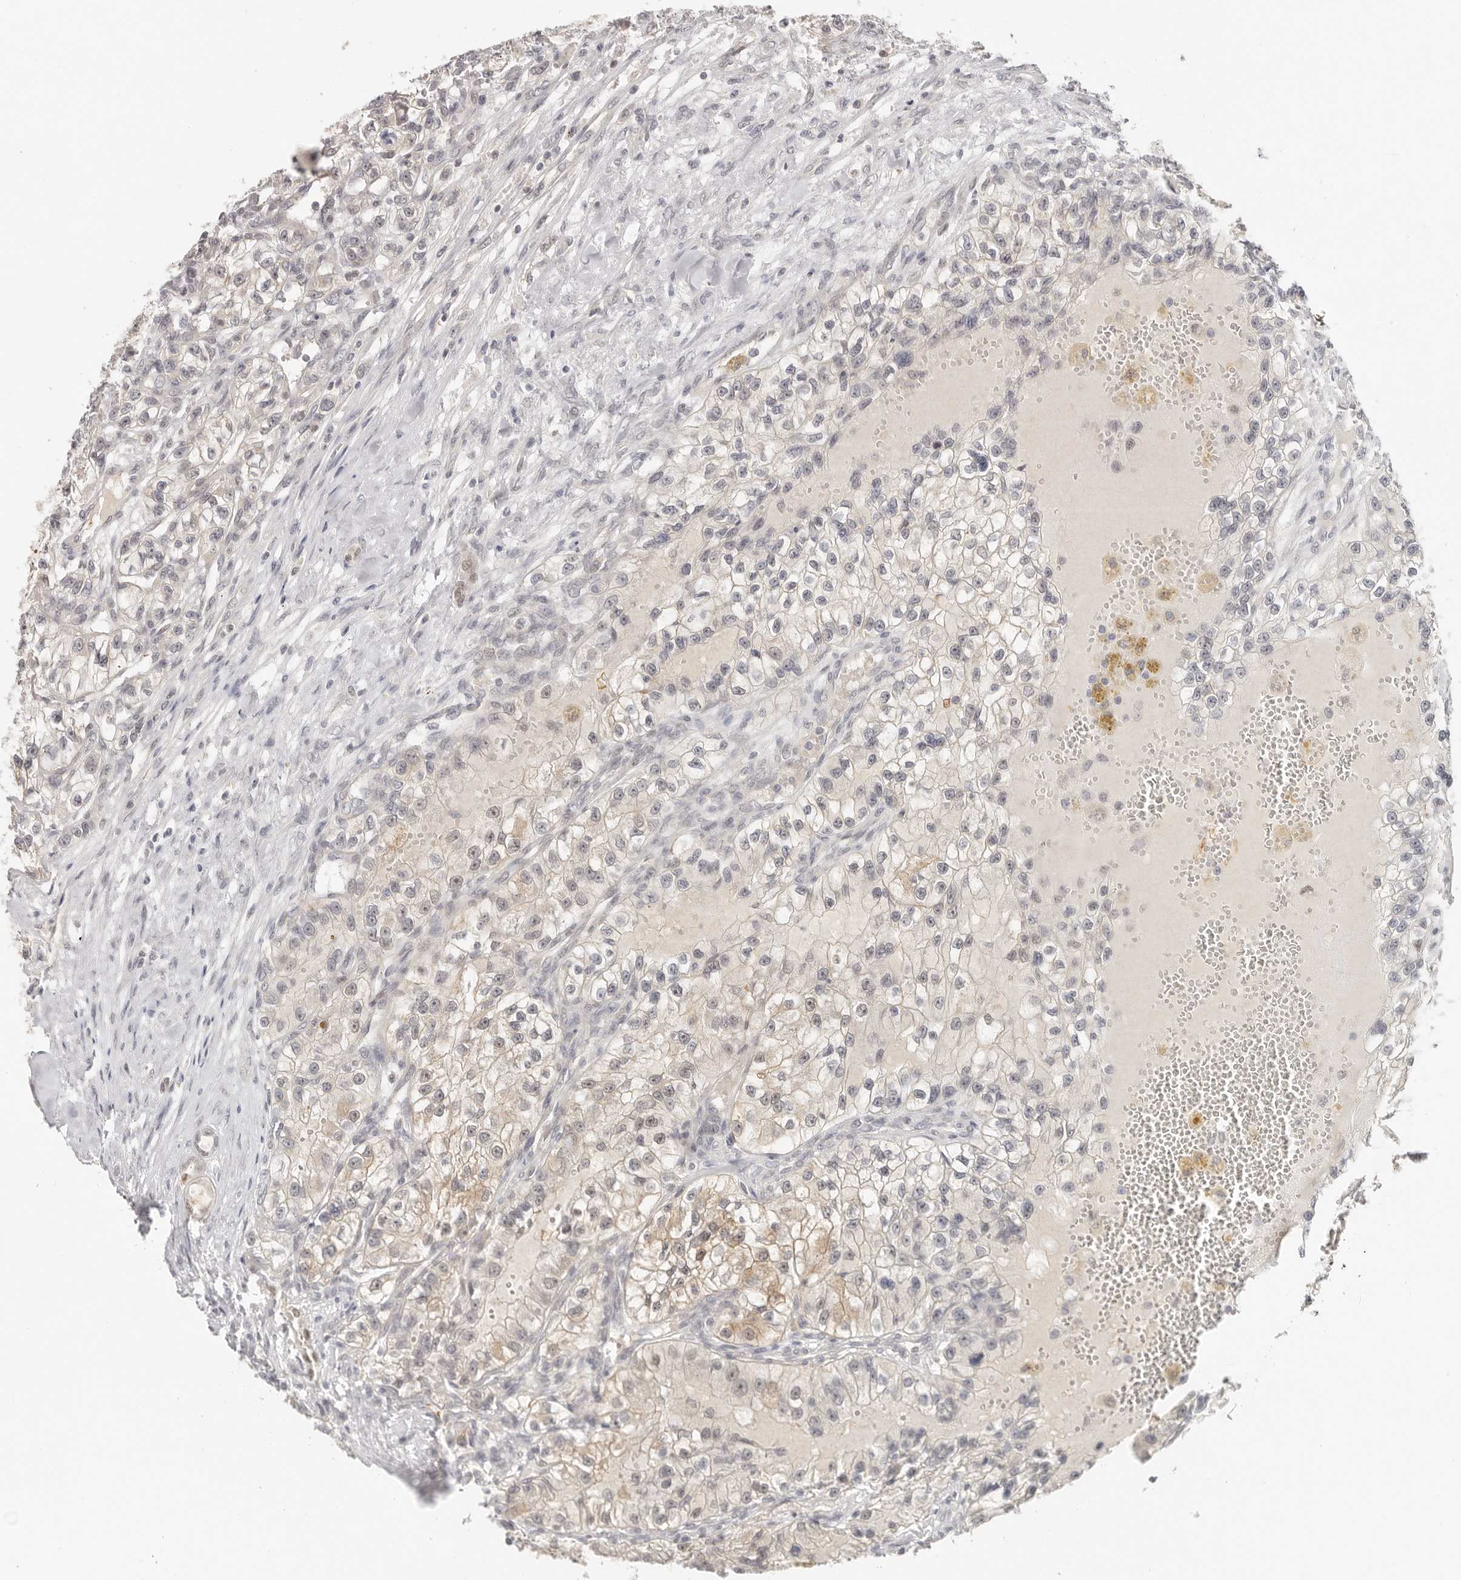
{"staining": {"intensity": "weak", "quantity": "<25%", "location": "cytoplasmic/membranous,nuclear"}, "tissue": "renal cancer", "cell_type": "Tumor cells", "image_type": "cancer", "snomed": [{"axis": "morphology", "description": "Adenocarcinoma, NOS"}, {"axis": "topography", "description": "Kidney"}], "caption": "Tumor cells show no significant positivity in renal adenocarcinoma. (Immunohistochemistry, brightfield microscopy, high magnification).", "gene": "LARP7", "patient": {"sex": "female", "age": 57}}